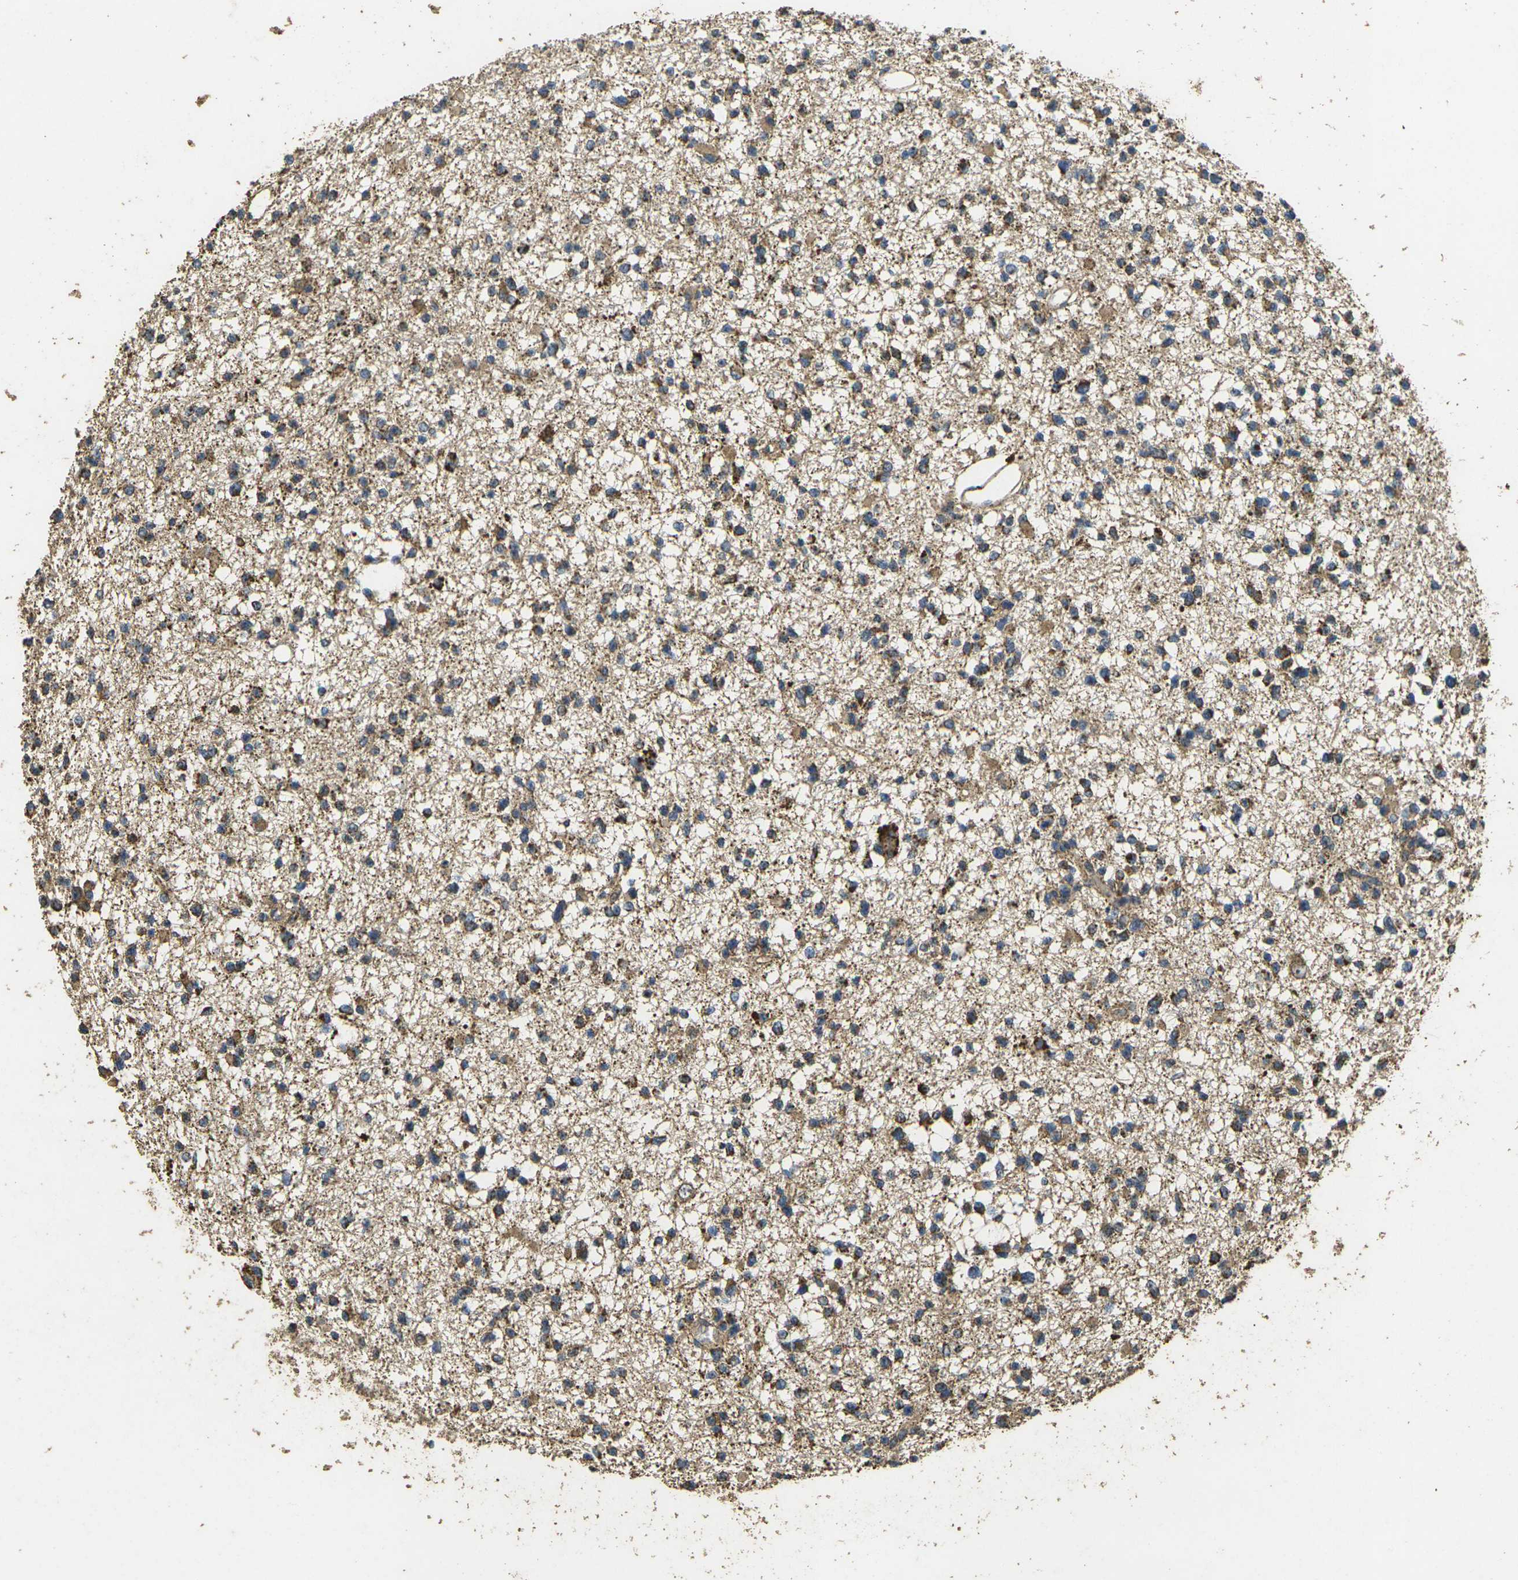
{"staining": {"intensity": "moderate", "quantity": ">75%", "location": "cytoplasmic/membranous"}, "tissue": "glioma", "cell_type": "Tumor cells", "image_type": "cancer", "snomed": [{"axis": "morphology", "description": "Glioma, malignant, Low grade"}, {"axis": "topography", "description": "Brain"}], "caption": "Malignant low-grade glioma stained for a protein (brown) shows moderate cytoplasmic/membranous positive expression in about >75% of tumor cells.", "gene": "MAPK11", "patient": {"sex": "female", "age": 22}}